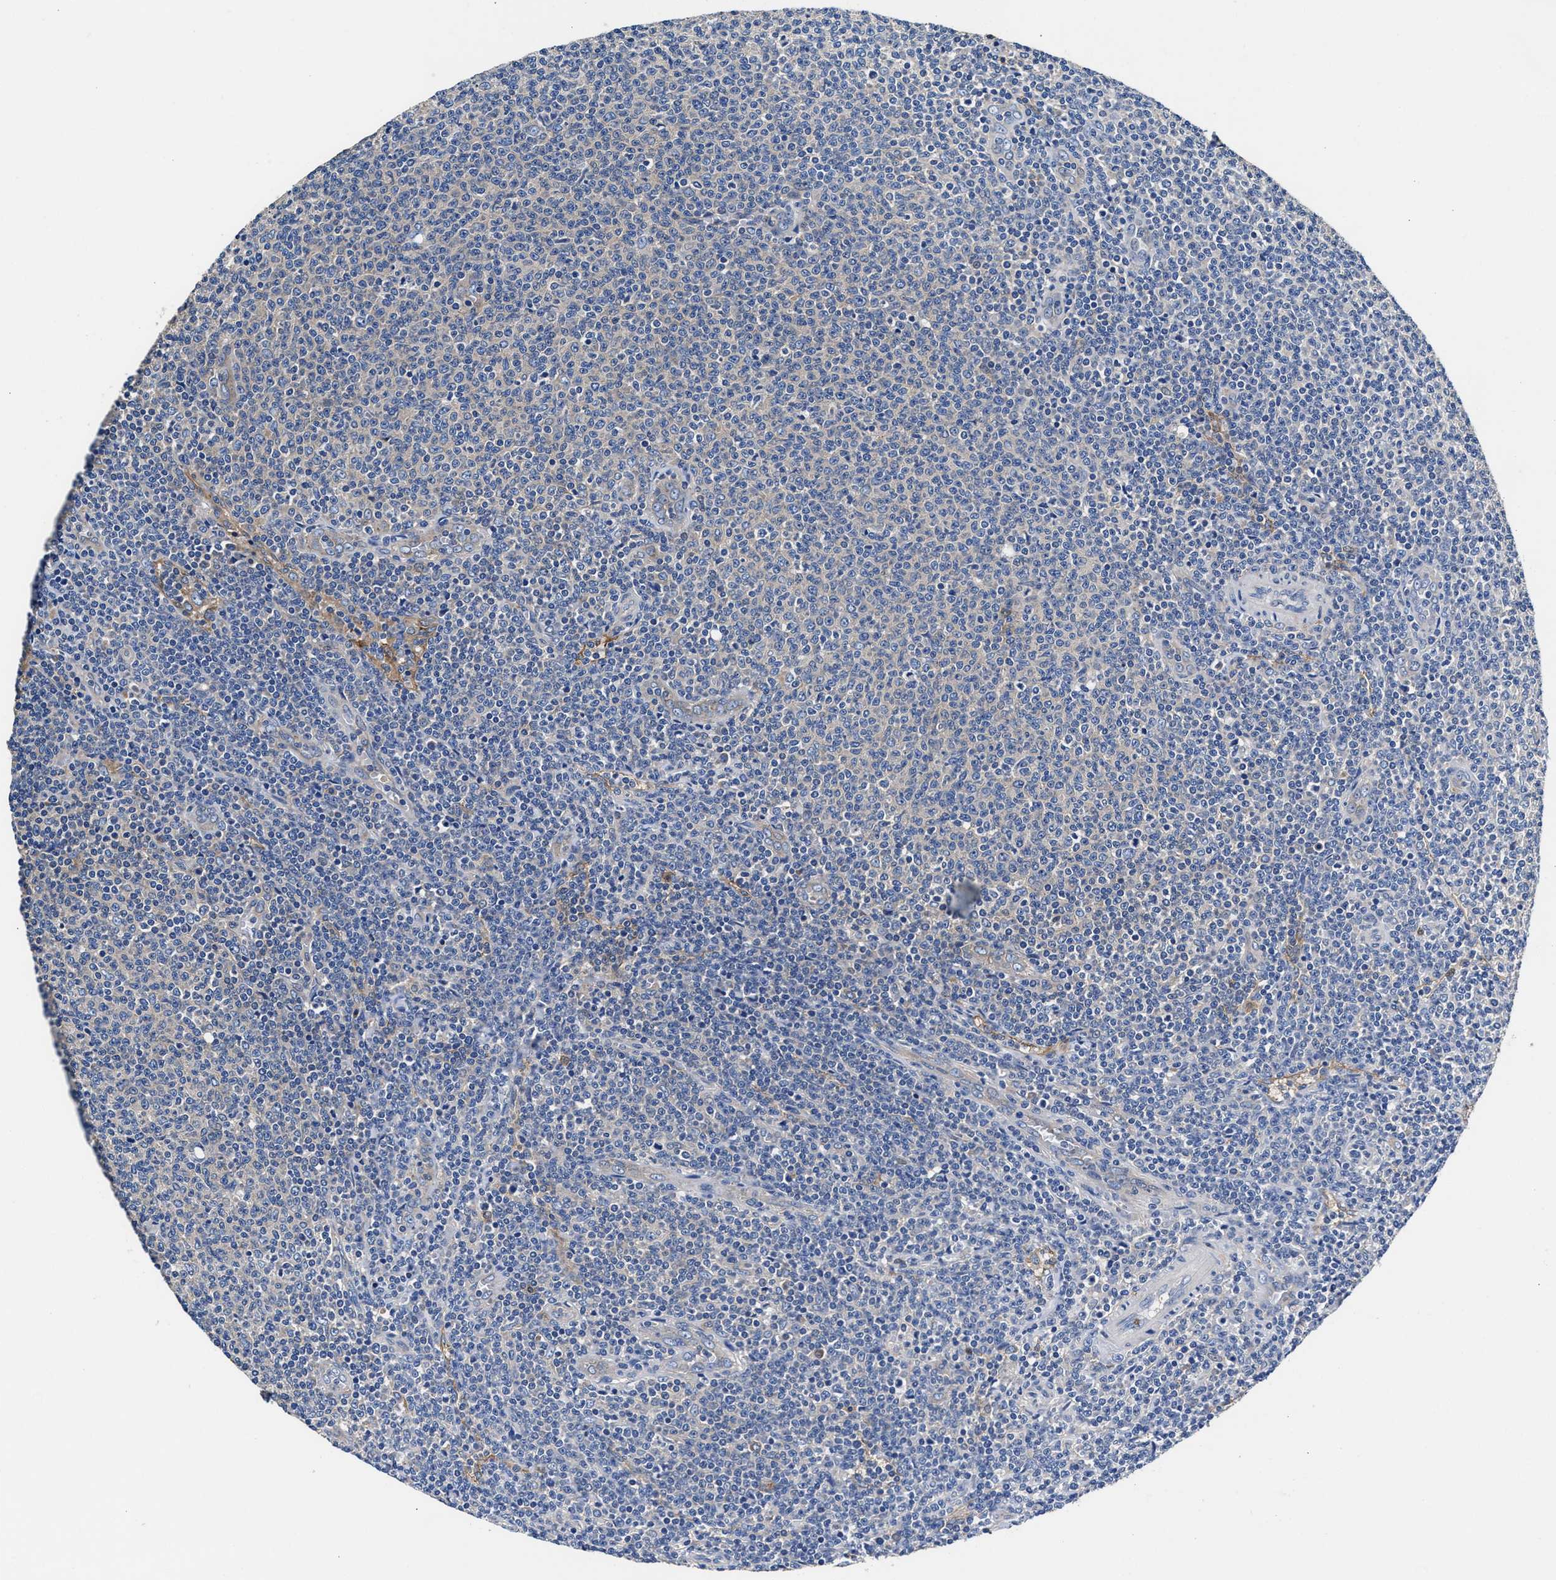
{"staining": {"intensity": "negative", "quantity": "none", "location": "none"}, "tissue": "lymphoma", "cell_type": "Tumor cells", "image_type": "cancer", "snomed": [{"axis": "morphology", "description": "Malignant lymphoma, non-Hodgkin's type, Low grade"}, {"axis": "topography", "description": "Lymph node"}], "caption": "High power microscopy photomicrograph of an IHC image of lymphoma, revealing no significant positivity in tumor cells.", "gene": "SH3GL1", "patient": {"sex": "male", "age": 66}}